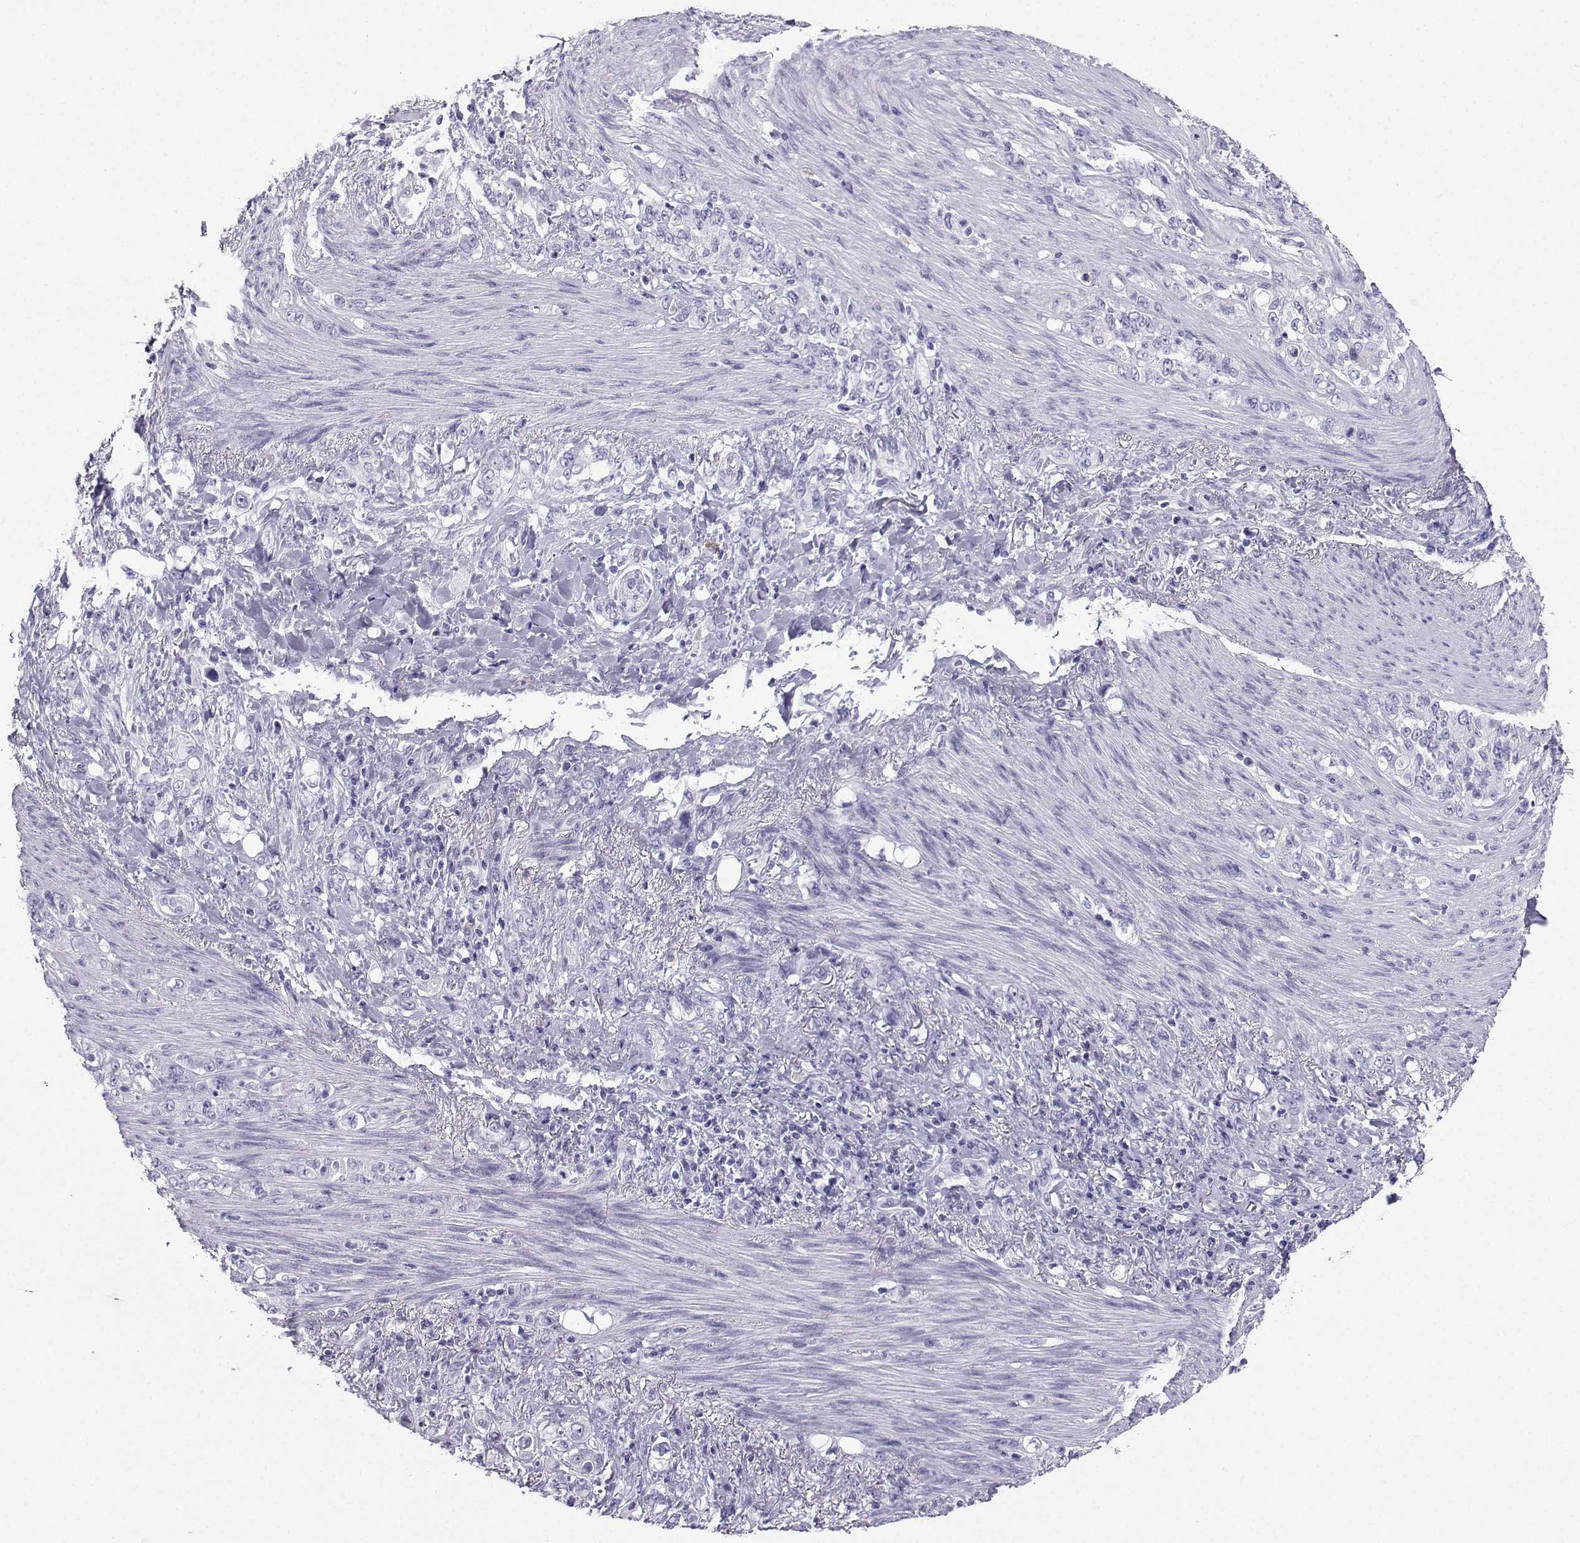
{"staining": {"intensity": "negative", "quantity": "none", "location": "none"}, "tissue": "stomach cancer", "cell_type": "Tumor cells", "image_type": "cancer", "snomed": [{"axis": "morphology", "description": "Adenocarcinoma, NOS"}, {"axis": "topography", "description": "Stomach"}], "caption": "This is an IHC photomicrograph of stomach cancer (adenocarcinoma). There is no expression in tumor cells.", "gene": "SLC18A2", "patient": {"sex": "female", "age": 79}}